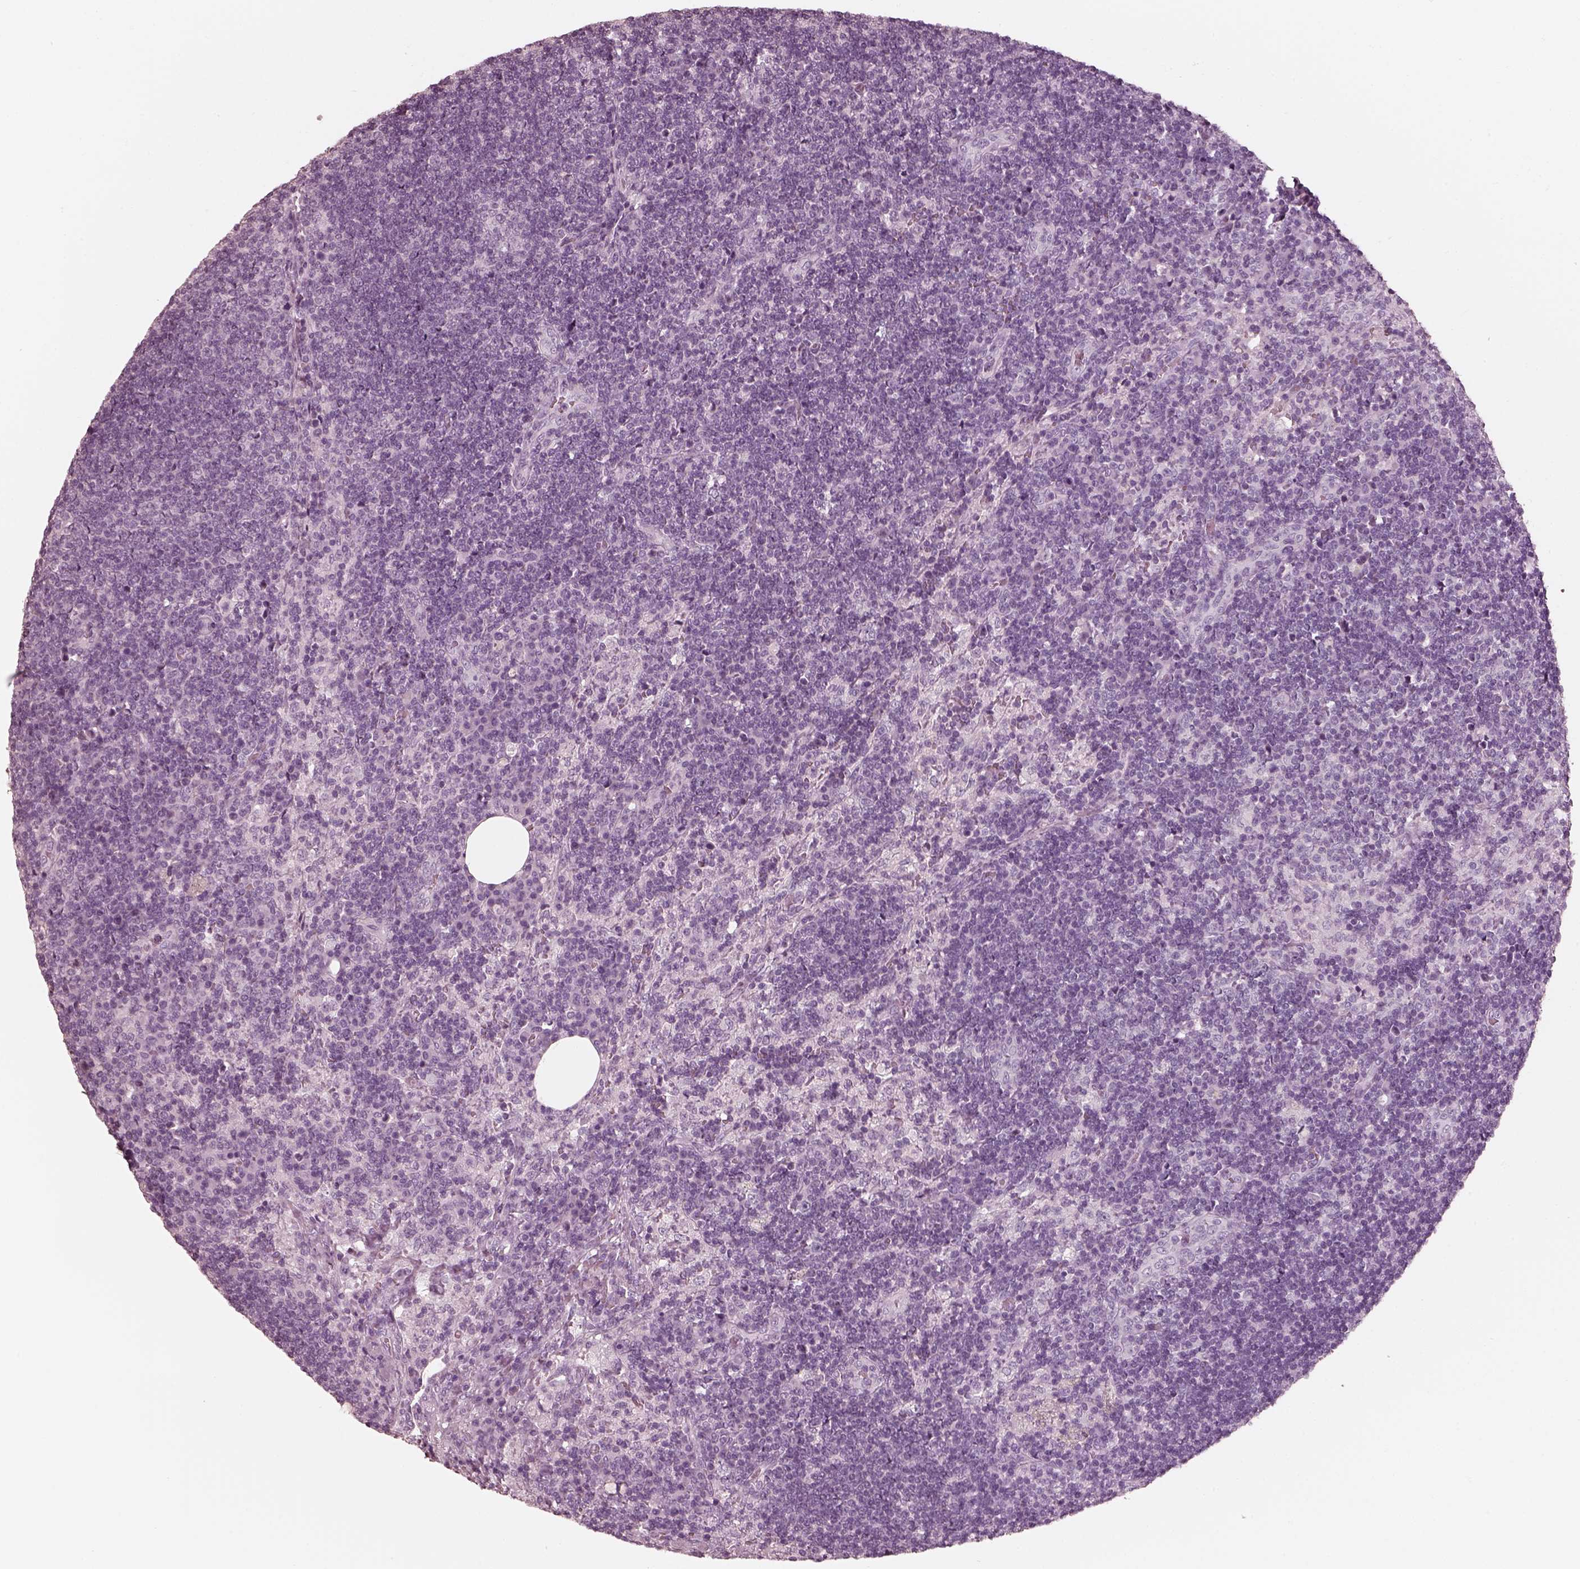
{"staining": {"intensity": "negative", "quantity": "none", "location": "none"}, "tissue": "lymph node", "cell_type": "Germinal center cells", "image_type": "normal", "snomed": [{"axis": "morphology", "description": "Normal tissue, NOS"}, {"axis": "topography", "description": "Lymph node"}], "caption": "Benign lymph node was stained to show a protein in brown. There is no significant positivity in germinal center cells. The staining was performed using DAB to visualize the protein expression in brown, while the nuclei were stained in blue with hematoxylin (Magnification: 20x).", "gene": "R3HDML", "patient": {"sex": "male", "age": 63}}